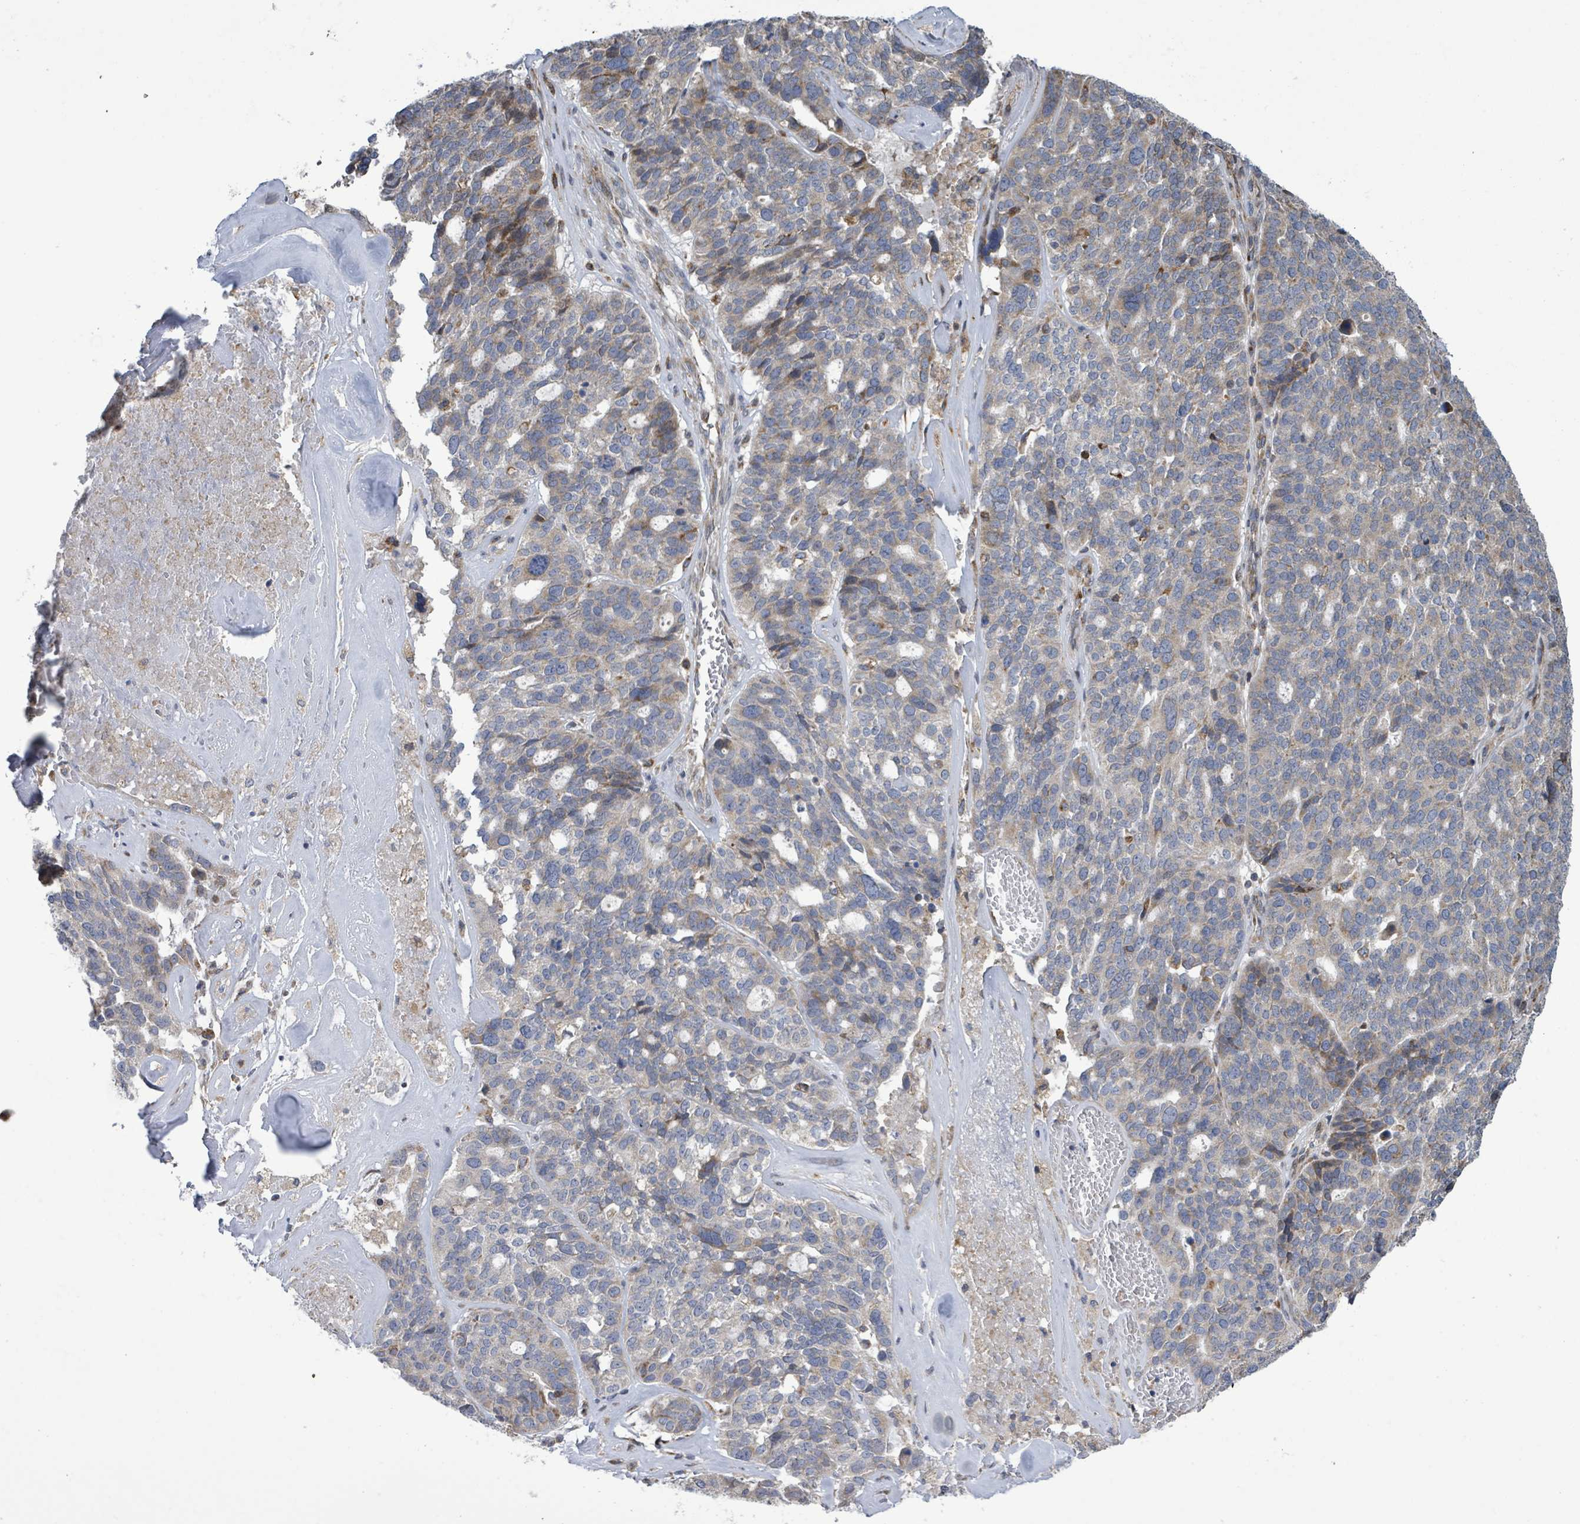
{"staining": {"intensity": "weak", "quantity": "<25%", "location": "cytoplasmic/membranous"}, "tissue": "ovarian cancer", "cell_type": "Tumor cells", "image_type": "cancer", "snomed": [{"axis": "morphology", "description": "Cystadenocarcinoma, serous, NOS"}, {"axis": "topography", "description": "Ovary"}], "caption": "DAB (3,3'-diaminobenzidine) immunohistochemical staining of human ovarian cancer demonstrates no significant expression in tumor cells.", "gene": "NOMO1", "patient": {"sex": "female", "age": 59}}